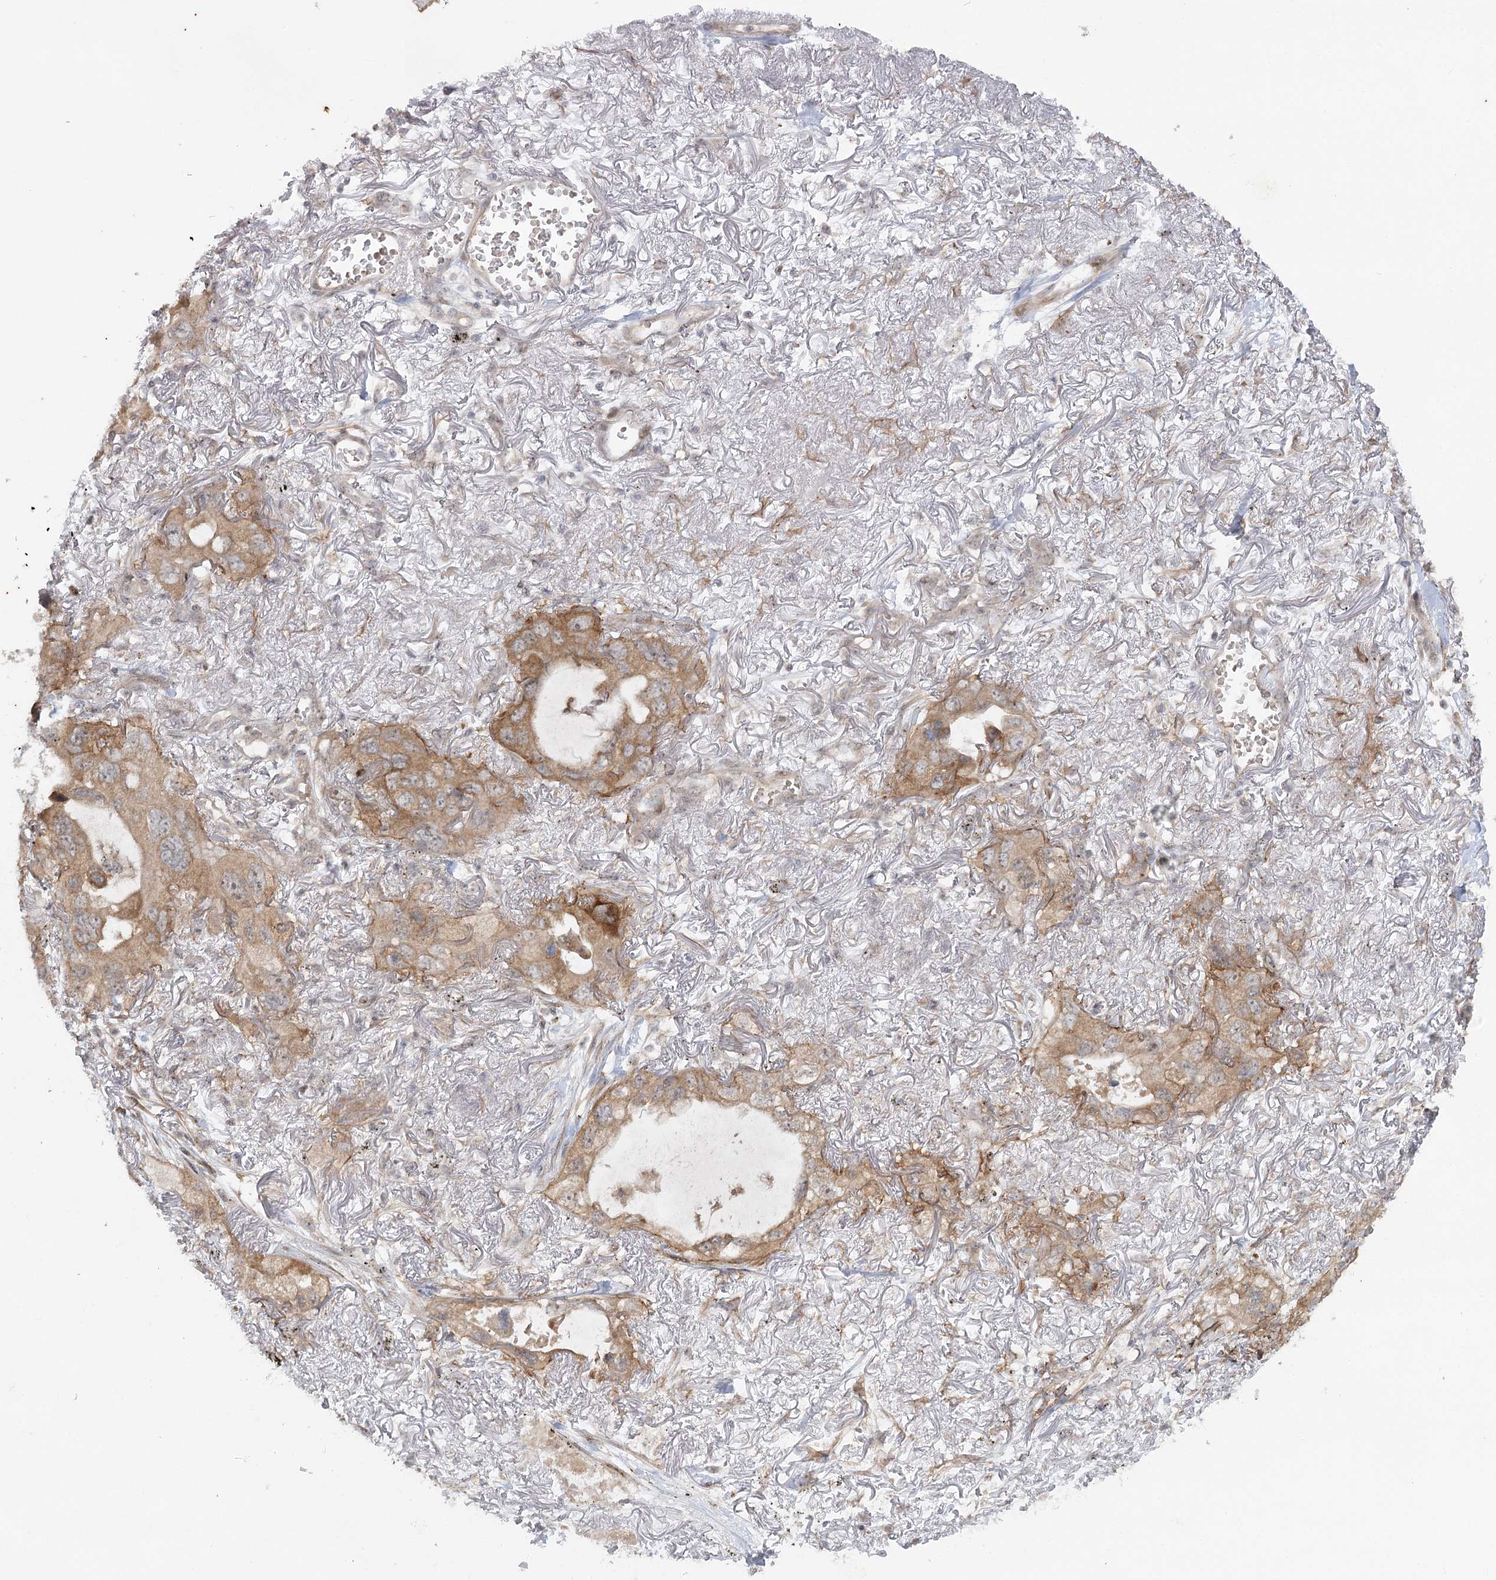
{"staining": {"intensity": "moderate", "quantity": ">75%", "location": "cytoplasmic/membranous"}, "tissue": "lung cancer", "cell_type": "Tumor cells", "image_type": "cancer", "snomed": [{"axis": "morphology", "description": "Squamous cell carcinoma, NOS"}, {"axis": "topography", "description": "Lung"}], "caption": "Immunohistochemistry of human lung cancer (squamous cell carcinoma) shows medium levels of moderate cytoplasmic/membranous expression in approximately >75% of tumor cells.", "gene": "SH2D3A", "patient": {"sex": "female", "age": 73}}